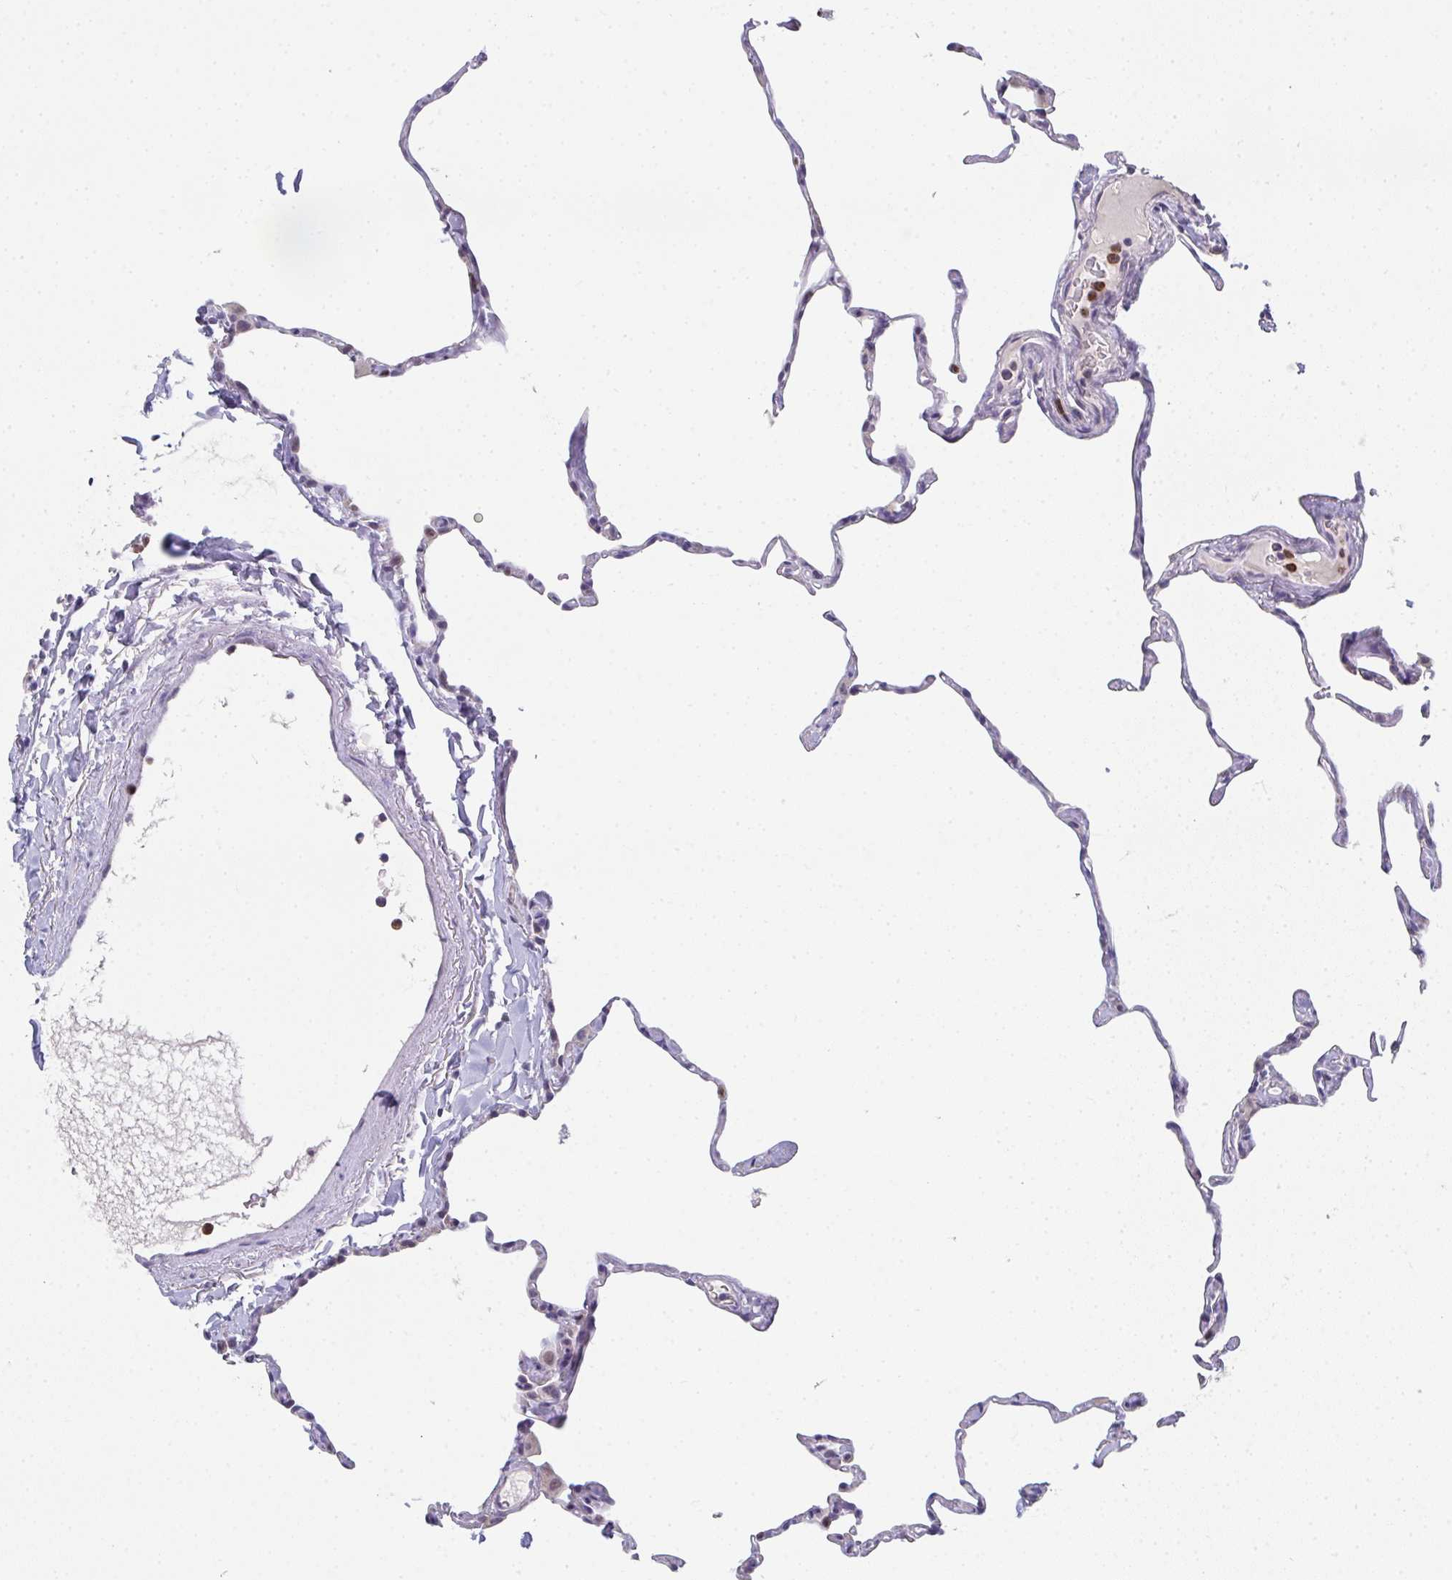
{"staining": {"intensity": "negative", "quantity": "none", "location": "none"}, "tissue": "lung", "cell_type": "Alveolar cells", "image_type": "normal", "snomed": [{"axis": "morphology", "description": "Normal tissue, NOS"}, {"axis": "topography", "description": "Lung"}], "caption": "Protein analysis of unremarkable lung reveals no significant staining in alveolar cells.", "gene": "RIOK1", "patient": {"sex": "male", "age": 65}}